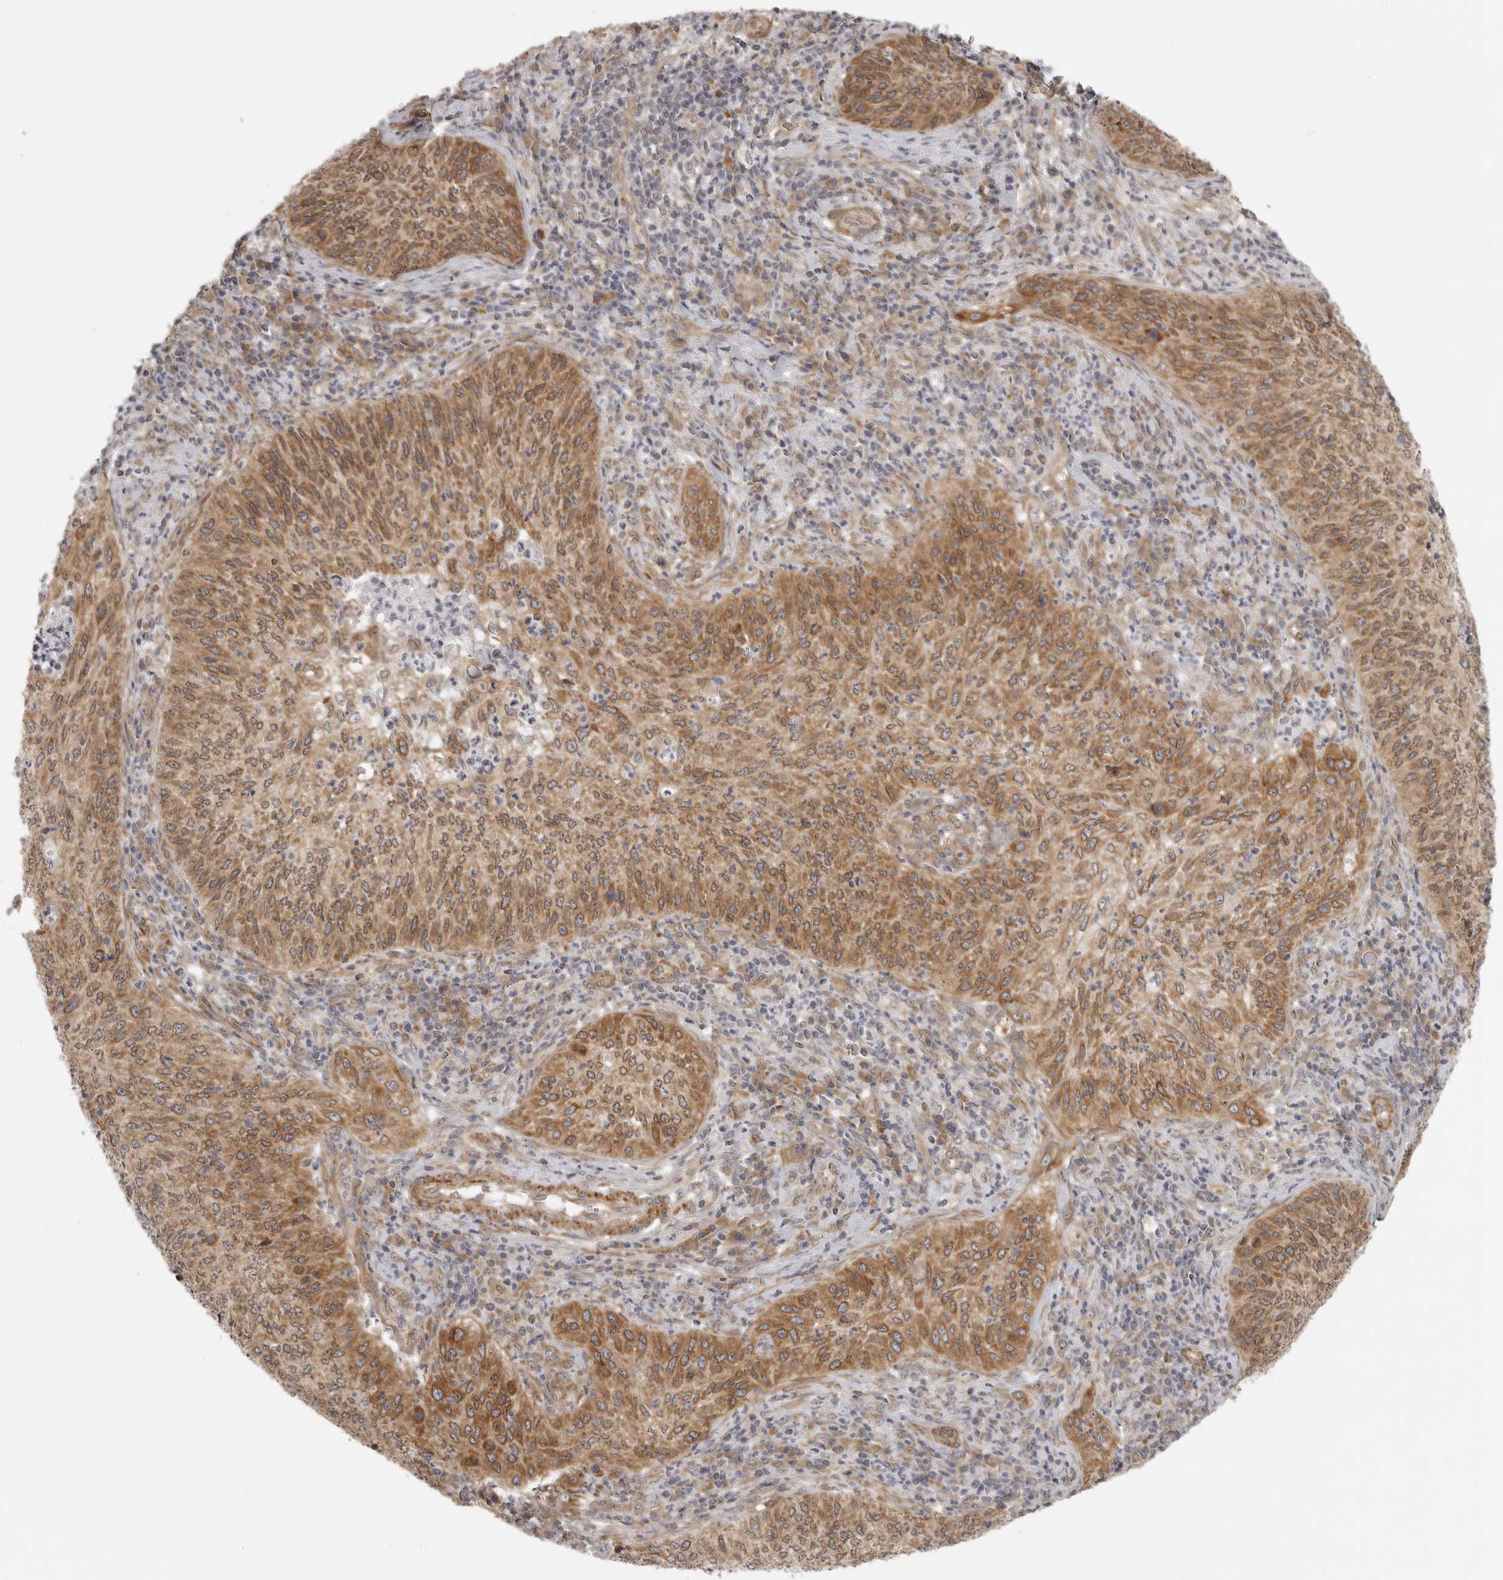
{"staining": {"intensity": "moderate", "quantity": ">75%", "location": "cytoplasmic/membranous"}, "tissue": "cervical cancer", "cell_type": "Tumor cells", "image_type": "cancer", "snomed": [{"axis": "morphology", "description": "Squamous cell carcinoma, NOS"}, {"axis": "topography", "description": "Cervix"}], "caption": "This is a micrograph of immunohistochemistry staining of cervical cancer, which shows moderate staining in the cytoplasmic/membranous of tumor cells.", "gene": "CERS2", "patient": {"sex": "female", "age": 30}}